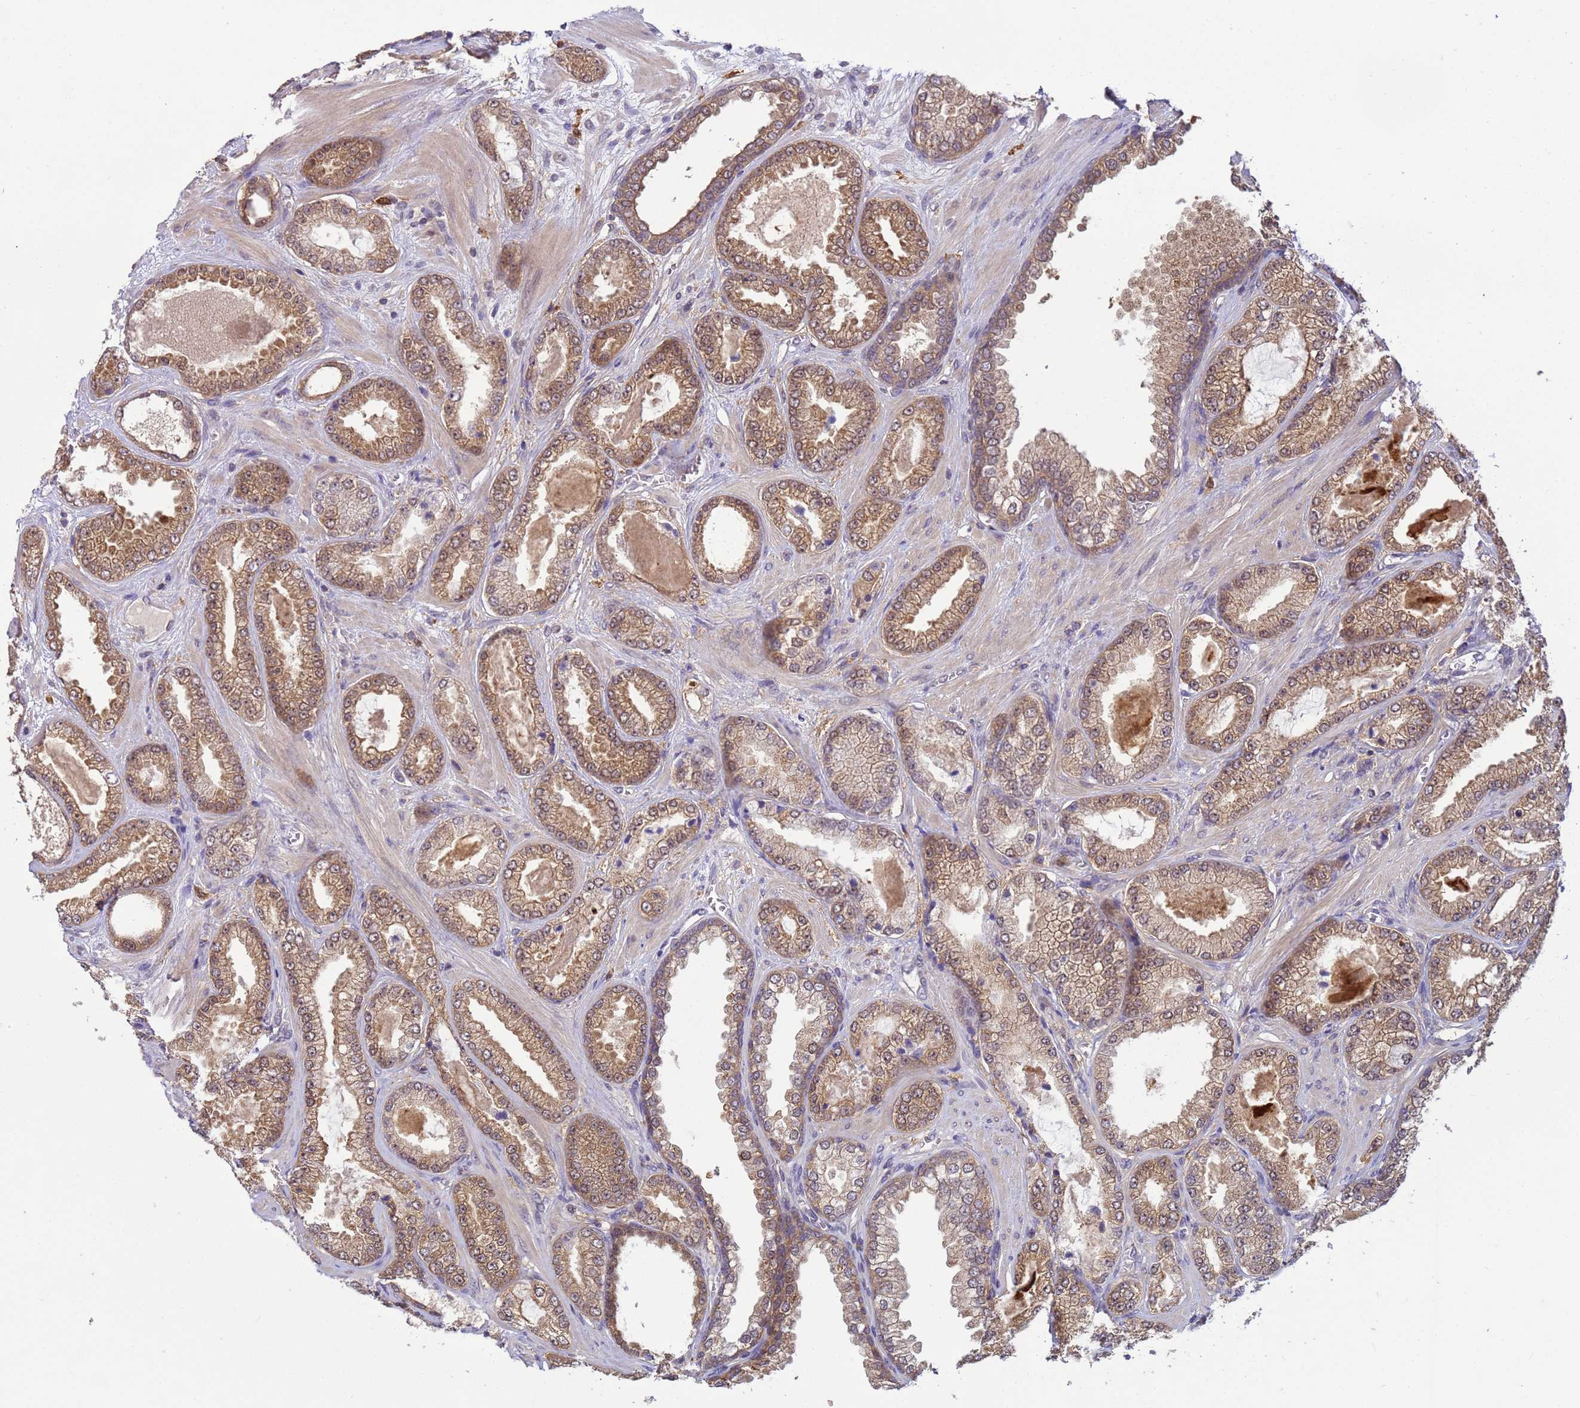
{"staining": {"intensity": "moderate", "quantity": ">75%", "location": "cytoplasmic/membranous,nuclear"}, "tissue": "prostate cancer", "cell_type": "Tumor cells", "image_type": "cancer", "snomed": [{"axis": "morphology", "description": "Adenocarcinoma, Low grade"}, {"axis": "topography", "description": "Prostate"}], "caption": "Low-grade adenocarcinoma (prostate) stained with IHC exhibits moderate cytoplasmic/membranous and nuclear positivity in approximately >75% of tumor cells. The protein is shown in brown color, while the nuclei are stained blue.", "gene": "NPEPPS", "patient": {"sex": "male", "age": 57}}